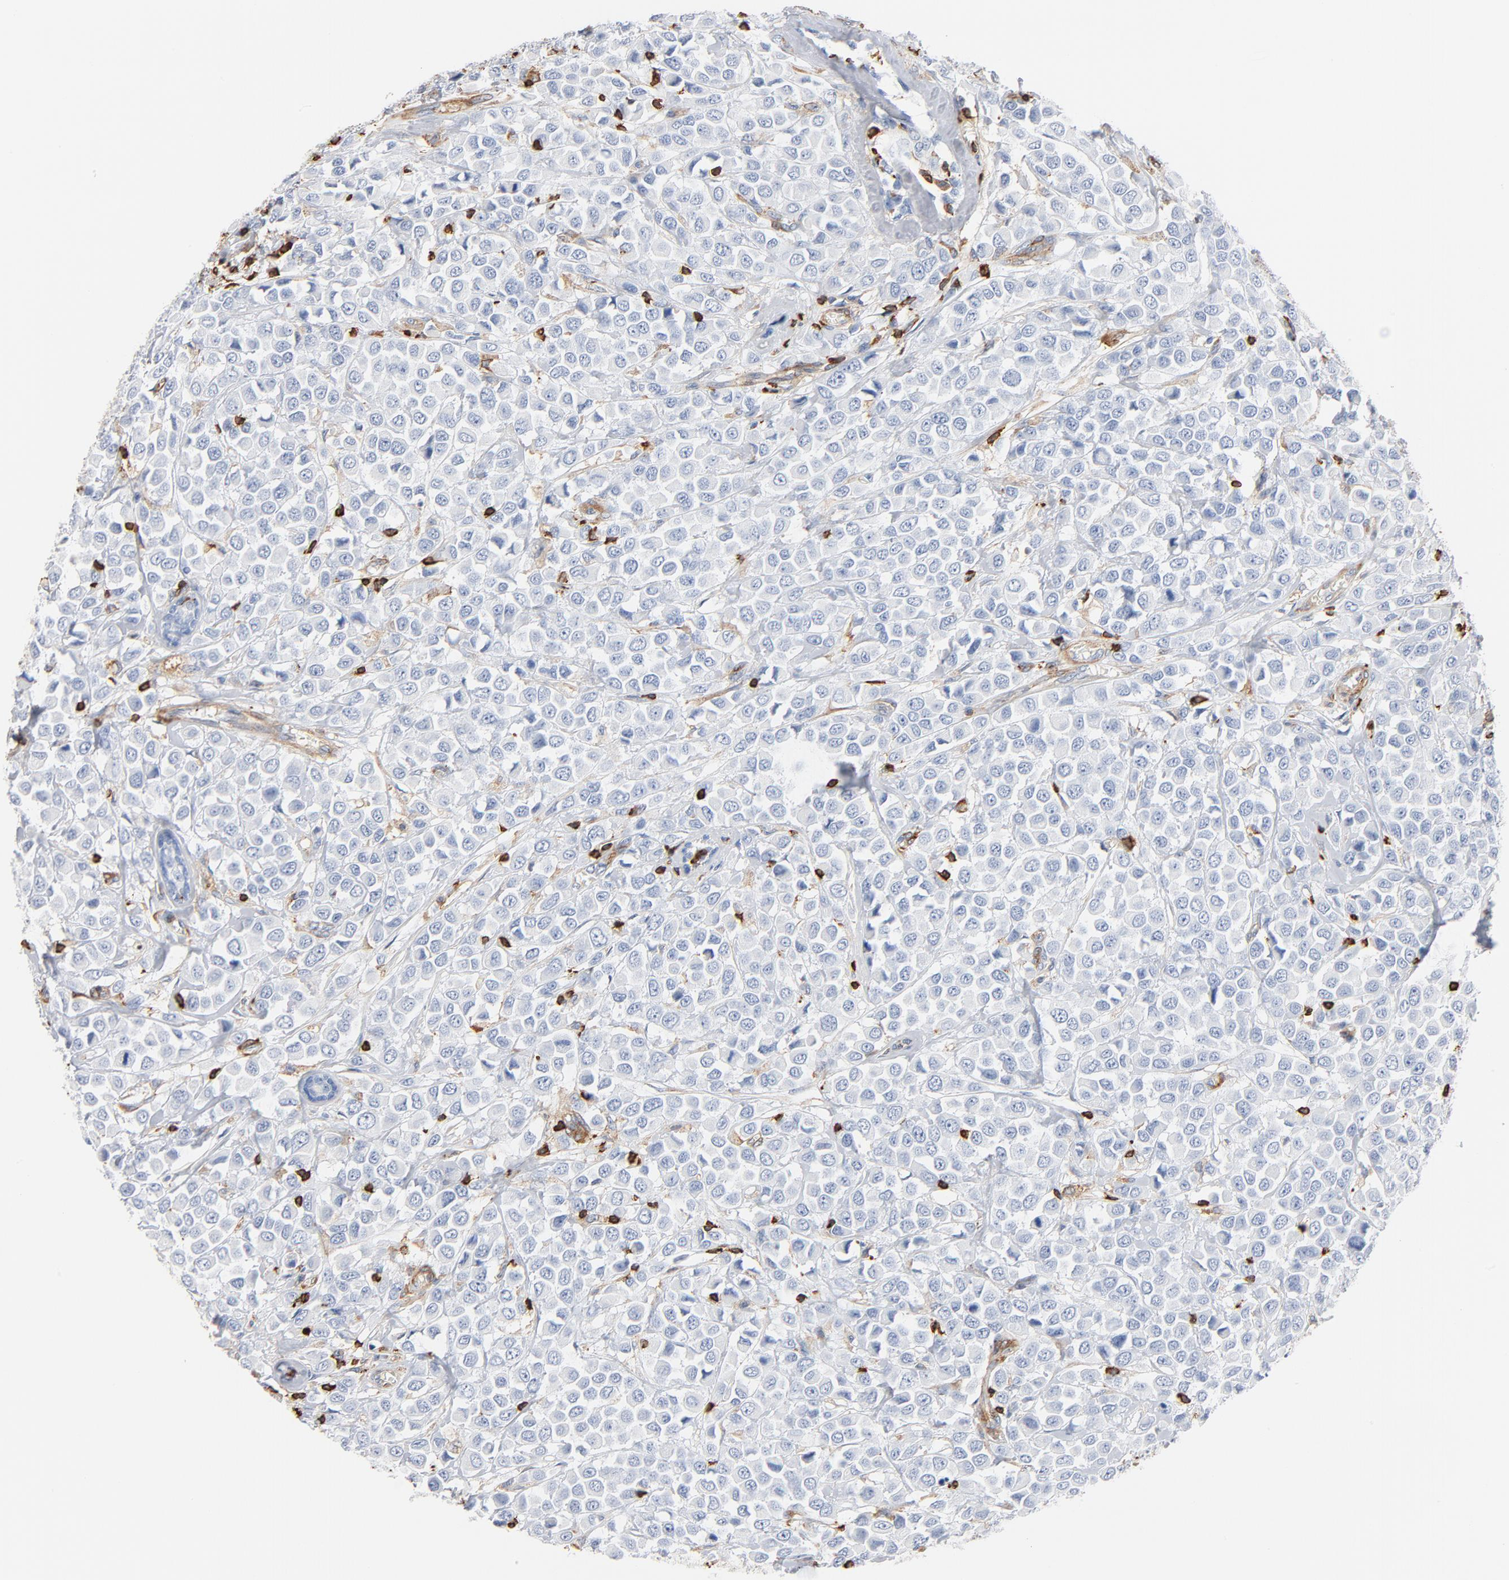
{"staining": {"intensity": "negative", "quantity": "none", "location": "none"}, "tissue": "breast cancer", "cell_type": "Tumor cells", "image_type": "cancer", "snomed": [{"axis": "morphology", "description": "Duct carcinoma"}, {"axis": "topography", "description": "Breast"}], "caption": "An immunohistochemistry (IHC) photomicrograph of breast infiltrating ductal carcinoma is shown. There is no staining in tumor cells of breast infiltrating ductal carcinoma.", "gene": "SH3KBP1", "patient": {"sex": "female", "age": 61}}